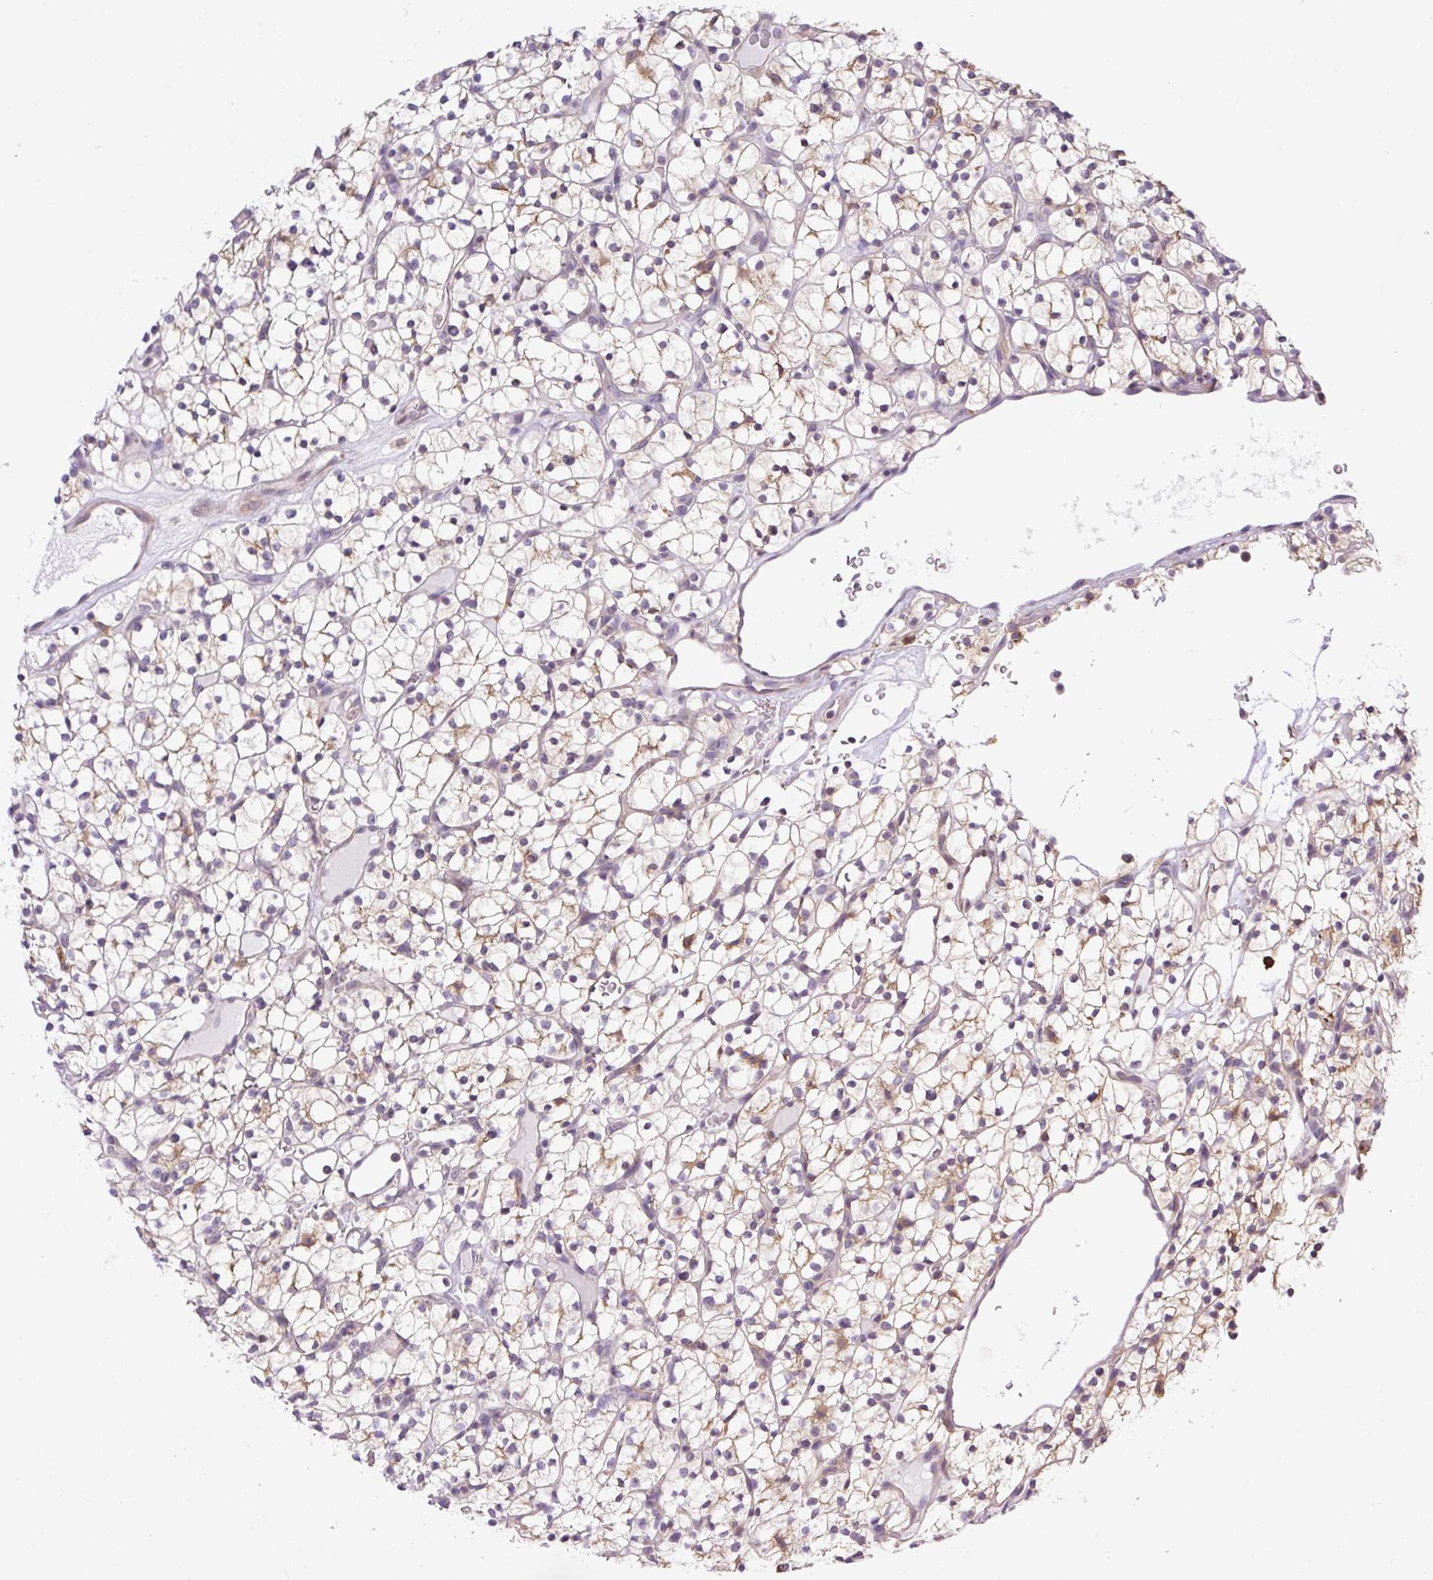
{"staining": {"intensity": "weak", "quantity": "25%-75%", "location": "cytoplasmic/membranous"}, "tissue": "renal cancer", "cell_type": "Tumor cells", "image_type": "cancer", "snomed": [{"axis": "morphology", "description": "Adenocarcinoma, NOS"}, {"axis": "topography", "description": "Kidney"}], "caption": "Adenocarcinoma (renal) stained for a protein (brown) displays weak cytoplasmic/membranous positive positivity in approximately 25%-75% of tumor cells.", "gene": "CAMK2B", "patient": {"sex": "female", "age": 64}}